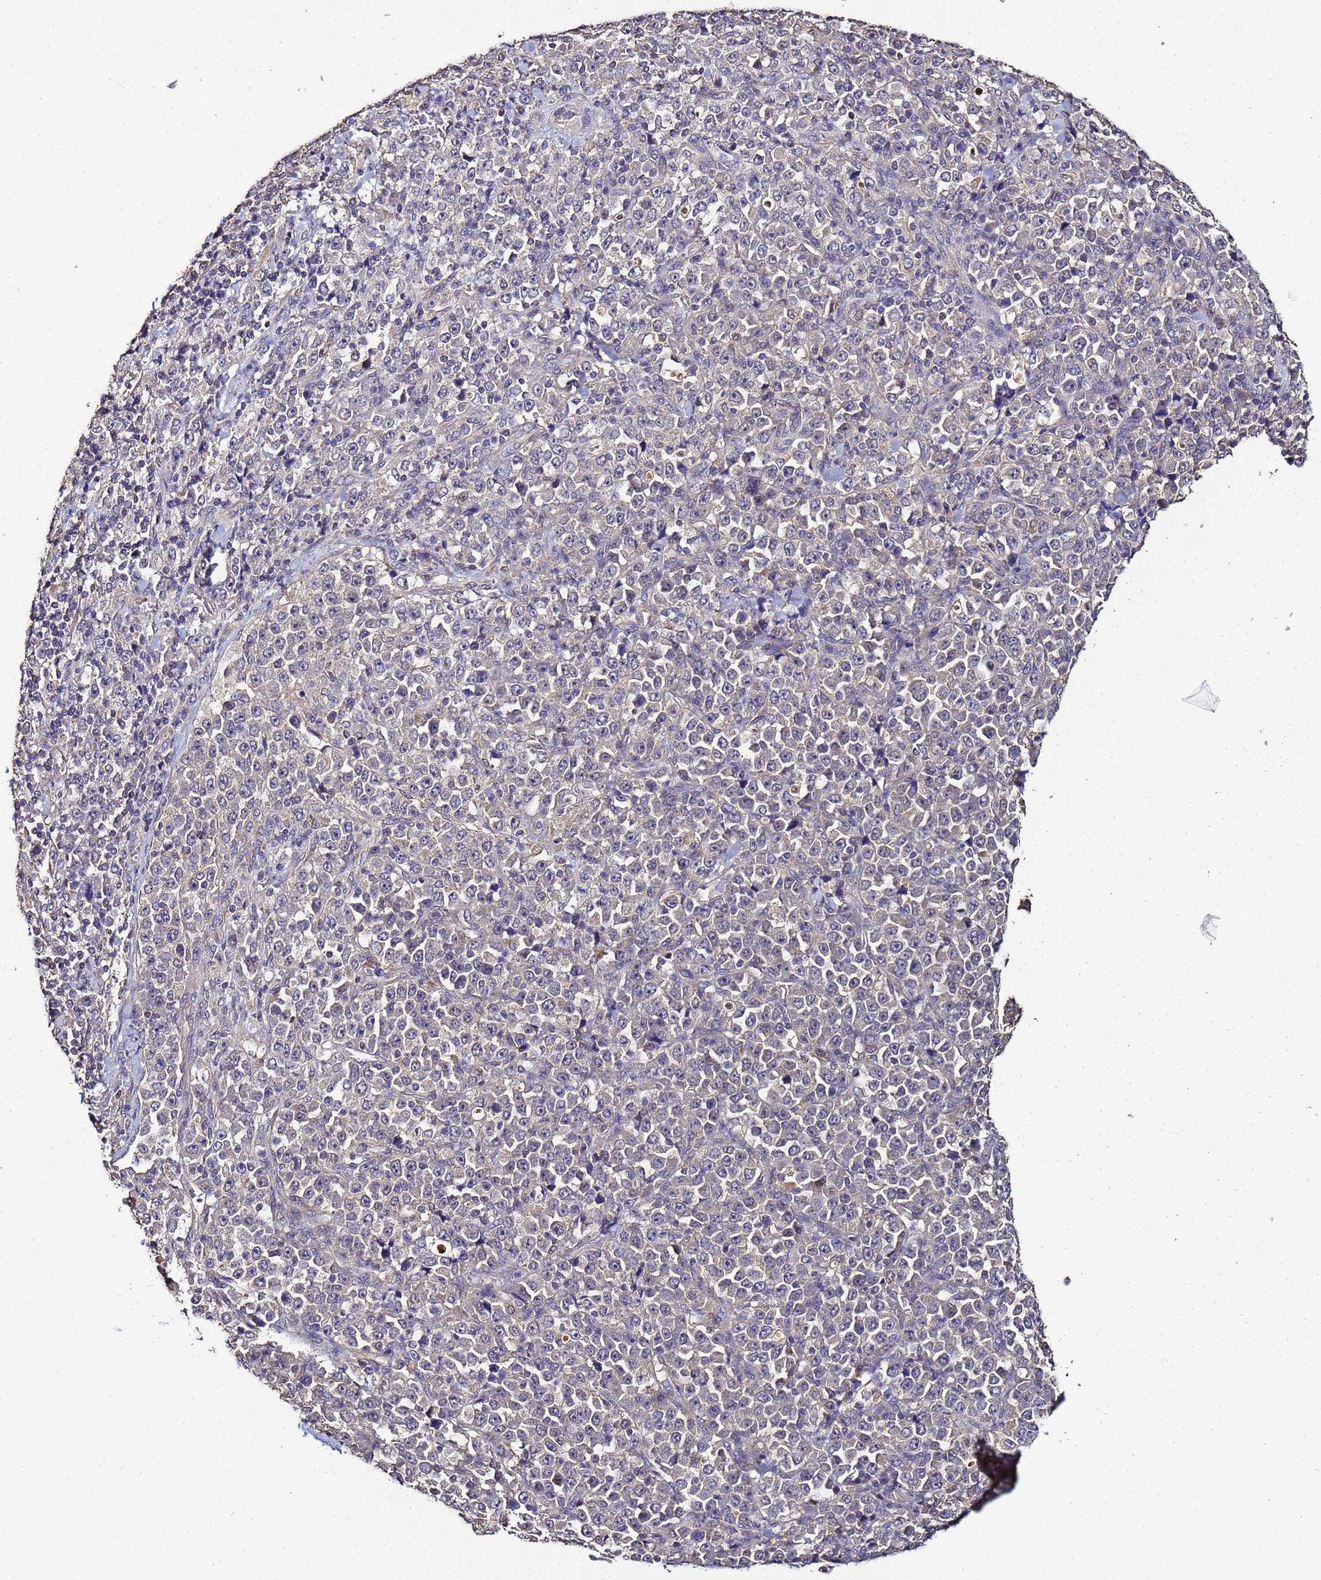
{"staining": {"intensity": "negative", "quantity": "none", "location": "none"}, "tissue": "stomach cancer", "cell_type": "Tumor cells", "image_type": "cancer", "snomed": [{"axis": "morphology", "description": "Normal tissue, NOS"}, {"axis": "morphology", "description": "Adenocarcinoma, NOS"}, {"axis": "topography", "description": "Stomach, upper"}, {"axis": "topography", "description": "Stomach"}], "caption": "Adenocarcinoma (stomach) stained for a protein using immunohistochemistry (IHC) exhibits no expression tumor cells.", "gene": "ENOPH1", "patient": {"sex": "male", "age": 59}}